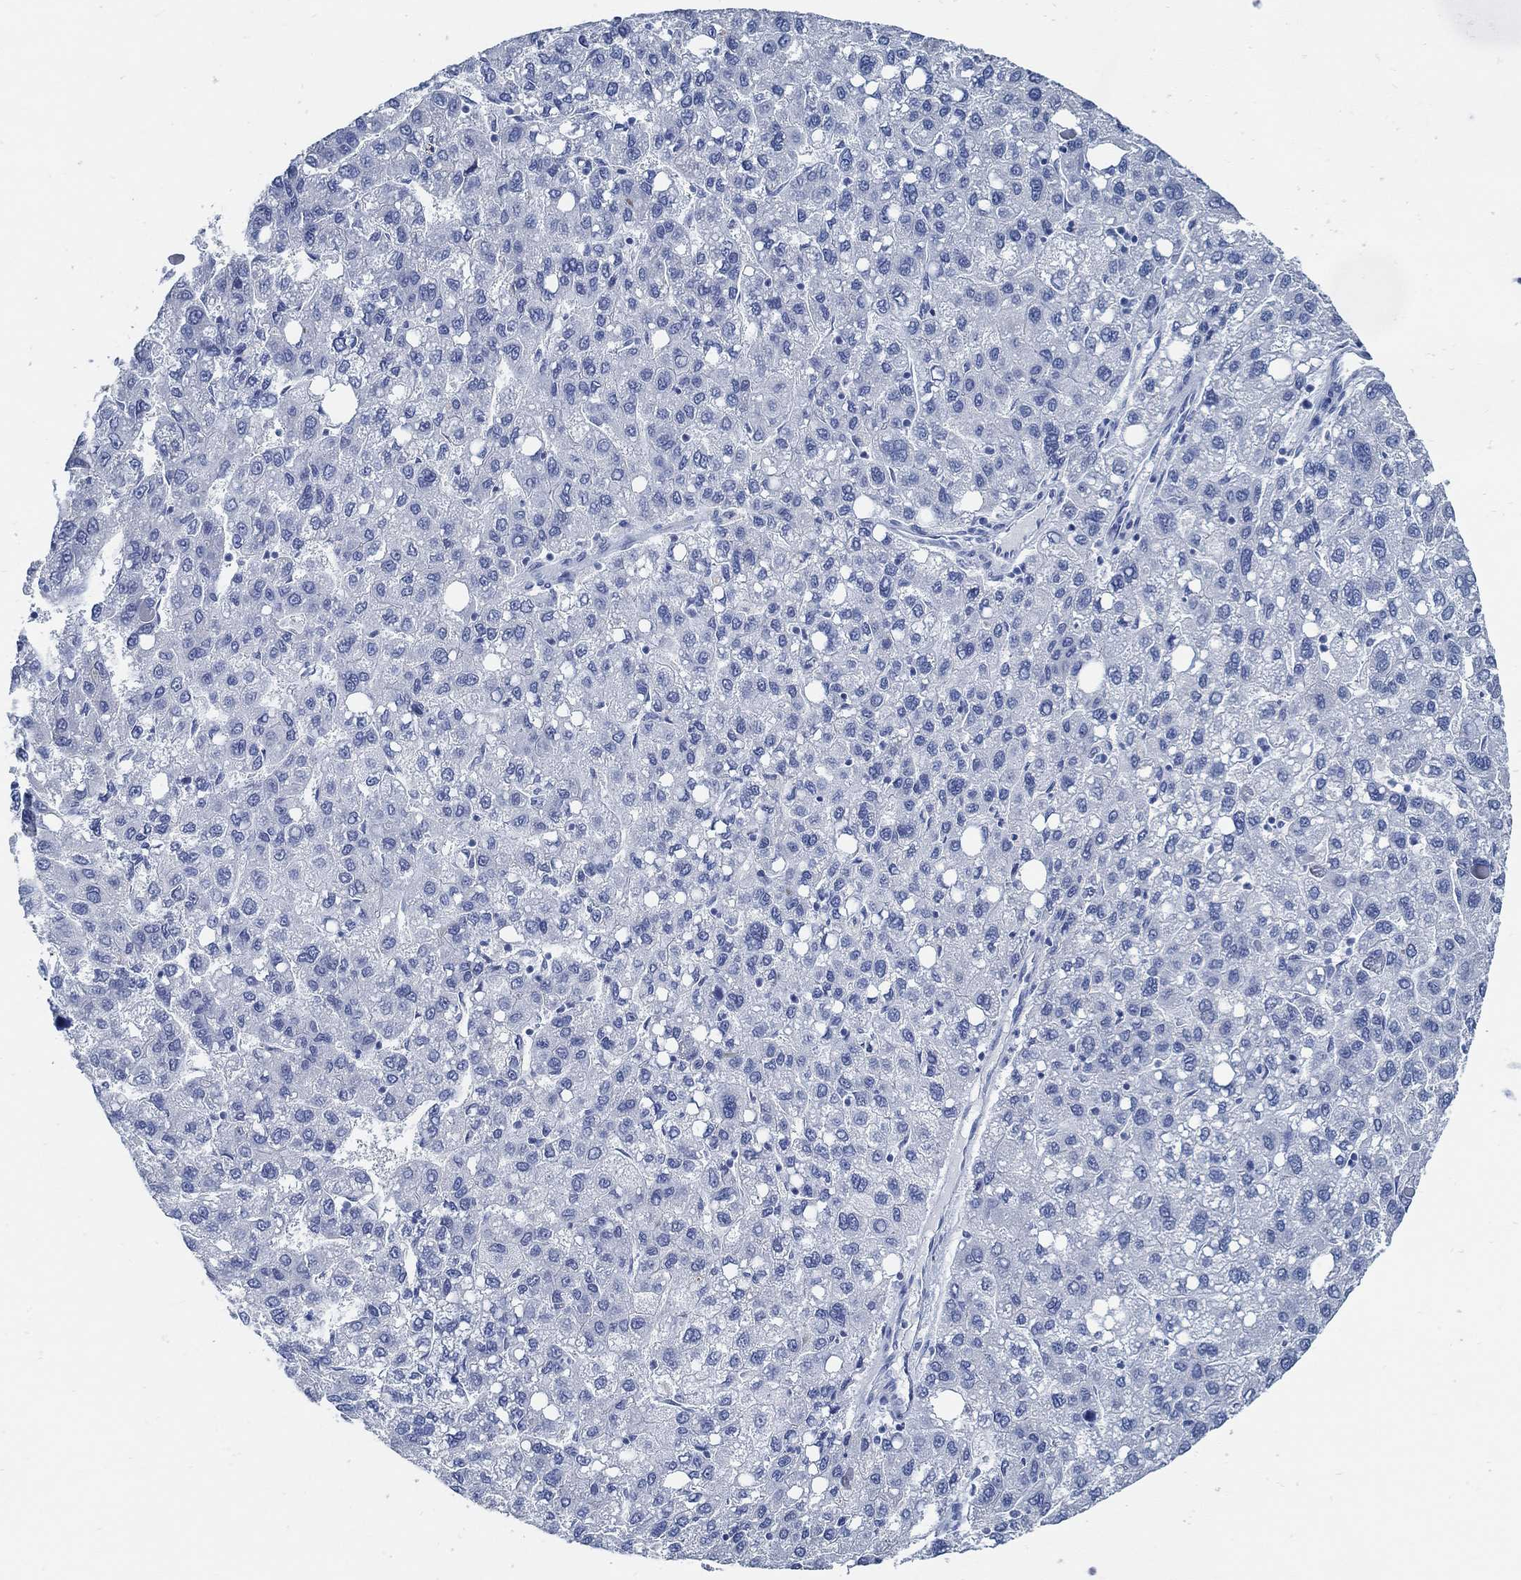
{"staining": {"intensity": "negative", "quantity": "none", "location": "none"}, "tissue": "liver cancer", "cell_type": "Tumor cells", "image_type": "cancer", "snomed": [{"axis": "morphology", "description": "Carcinoma, Hepatocellular, NOS"}, {"axis": "topography", "description": "Liver"}], "caption": "Human liver hepatocellular carcinoma stained for a protein using immunohistochemistry (IHC) demonstrates no staining in tumor cells.", "gene": "SLC45A1", "patient": {"sex": "female", "age": 82}}